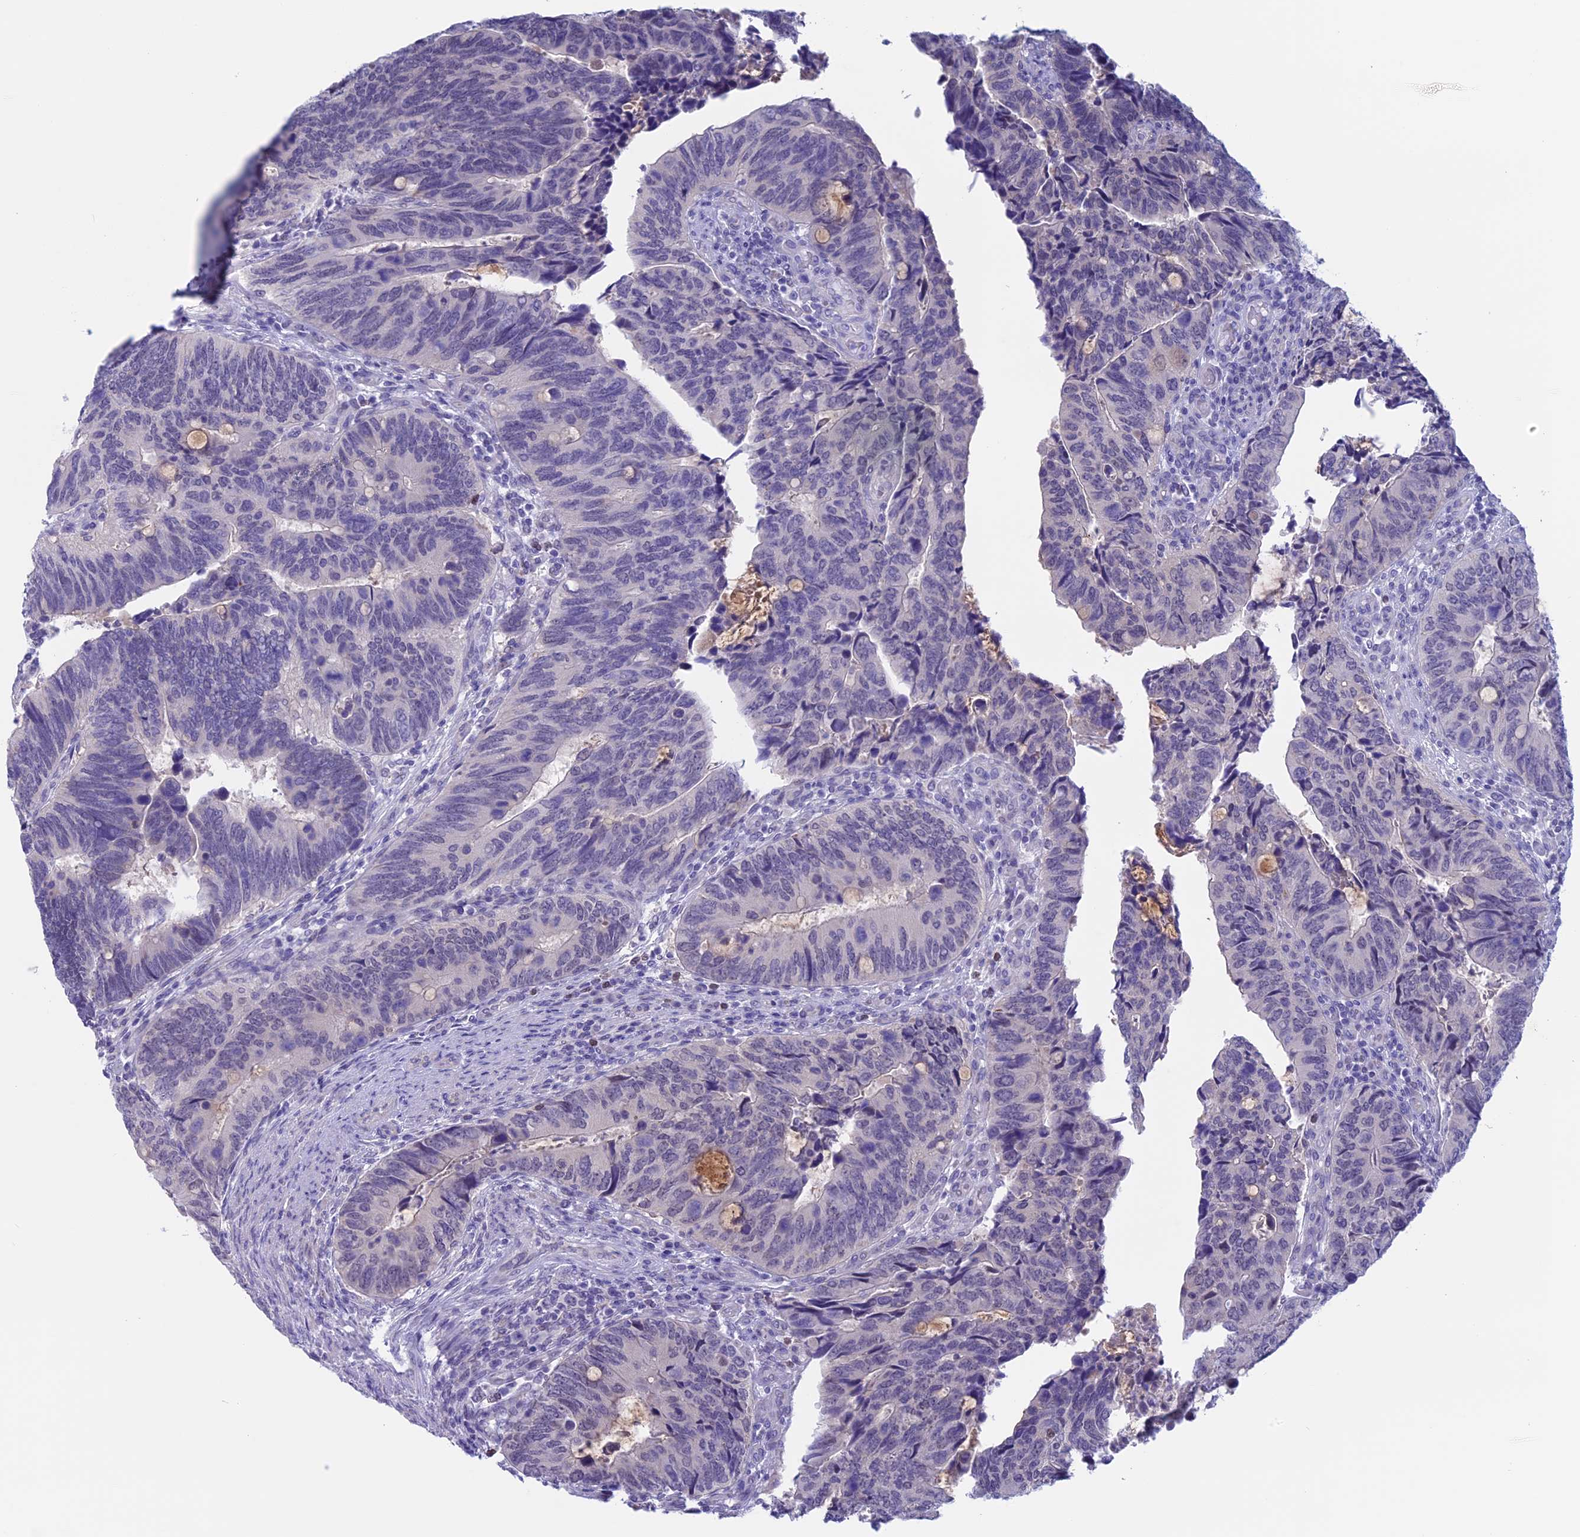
{"staining": {"intensity": "negative", "quantity": "none", "location": "none"}, "tissue": "colorectal cancer", "cell_type": "Tumor cells", "image_type": "cancer", "snomed": [{"axis": "morphology", "description": "Adenocarcinoma, NOS"}, {"axis": "topography", "description": "Colon"}], "caption": "A high-resolution image shows immunohistochemistry (IHC) staining of colorectal adenocarcinoma, which shows no significant expression in tumor cells.", "gene": "LHFPL2", "patient": {"sex": "male", "age": 87}}